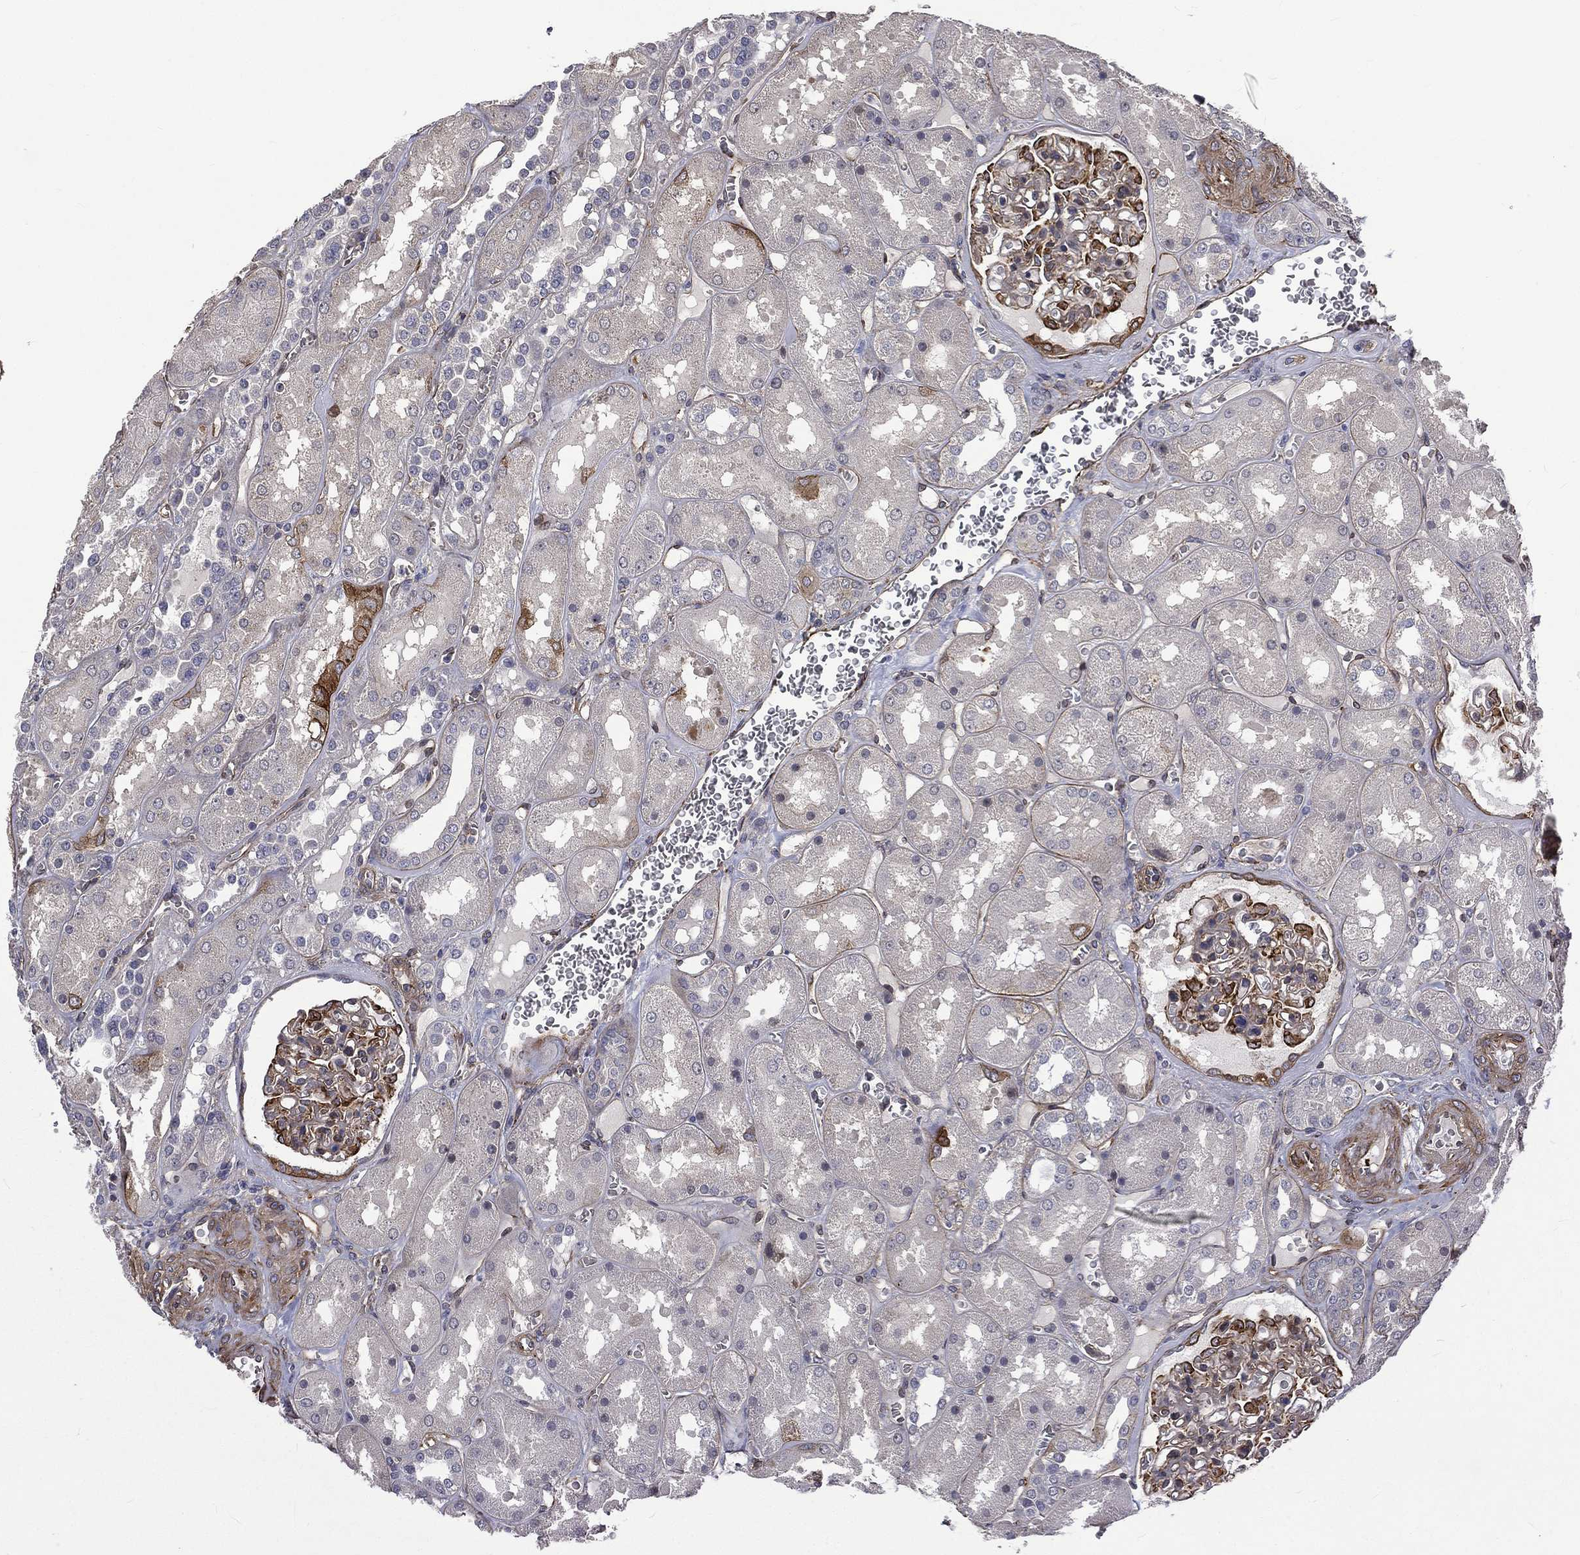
{"staining": {"intensity": "strong", "quantity": "25%-75%", "location": "cytoplasmic/membranous"}, "tissue": "kidney", "cell_type": "Cells in glomeruli", "image_type": "normal", "snomed": [{"axis": "morphology", "description": "Normal tissue, NOS"}, {"axis": "topography", "description": "Kidney"}], "caption": "IHC image of unremarkable kidney stained for a protein (brown), which shows high levels of strong cytoplasmic/membranous expression in about 25%-75% of cells in glomeruli.", "gene": "PPFIBP1", "patient": {"sex": "male", "age": 73}}